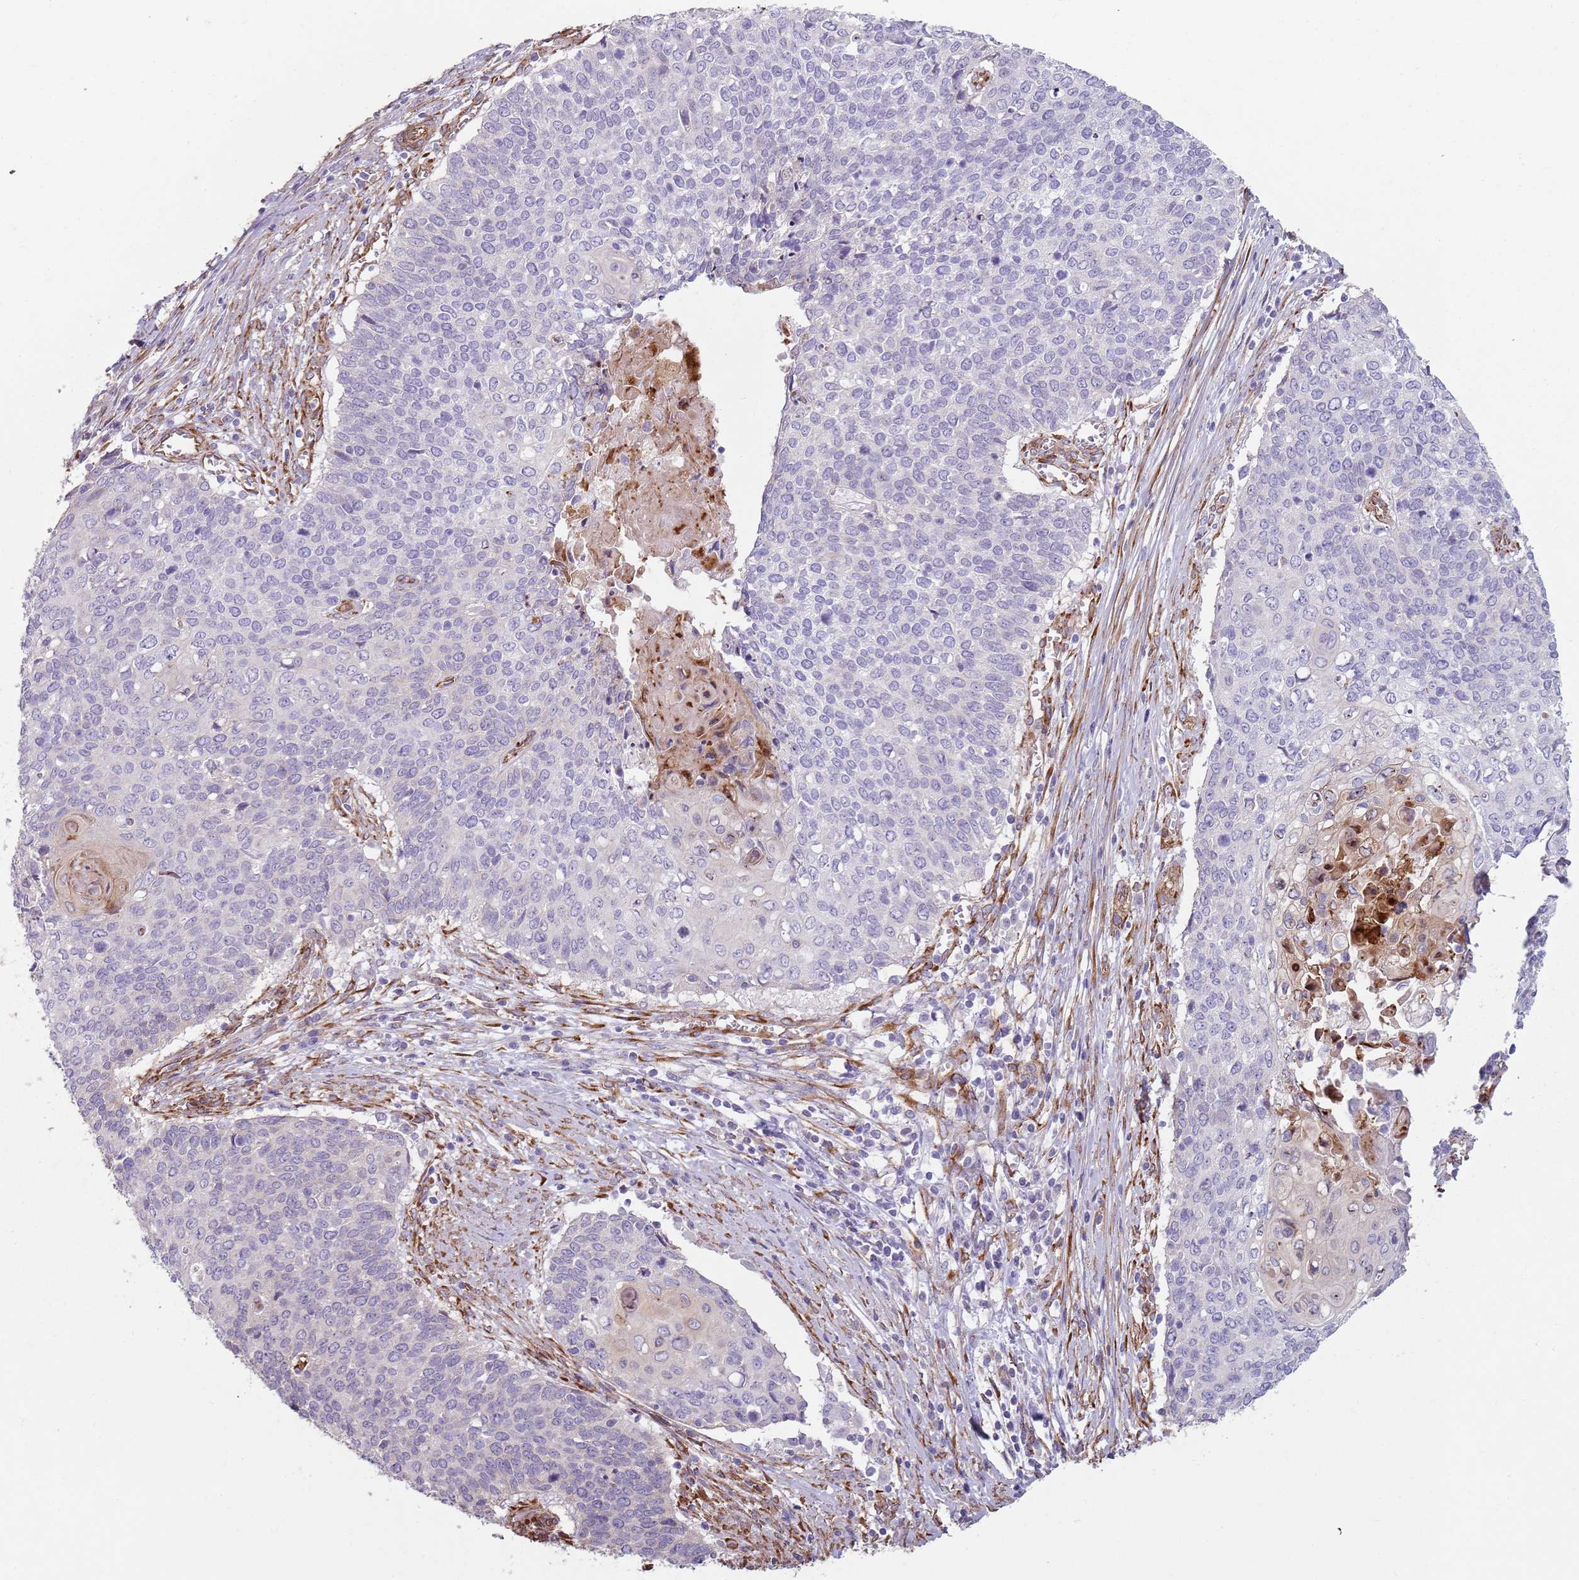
{"staining": {"intensity": "negative", "quantity": "none", "location": "none"}, "tissue": "cervical cancer", "cell_type": "Tumor cells", "image_type": "cancer", "snomed": [{"axis": "morphology", "description": "Squamous cell carcinoma, NOS"}, {"axis": "topography", "description": "Cervix"}], "caption": "Immunohistochemistry (IHC) of squamous cell carcinoma (cervical) demonstrates no staining in tumor cells.", "gene": "PHLPP2", "patient": {"sex": "female", "age": 39}}